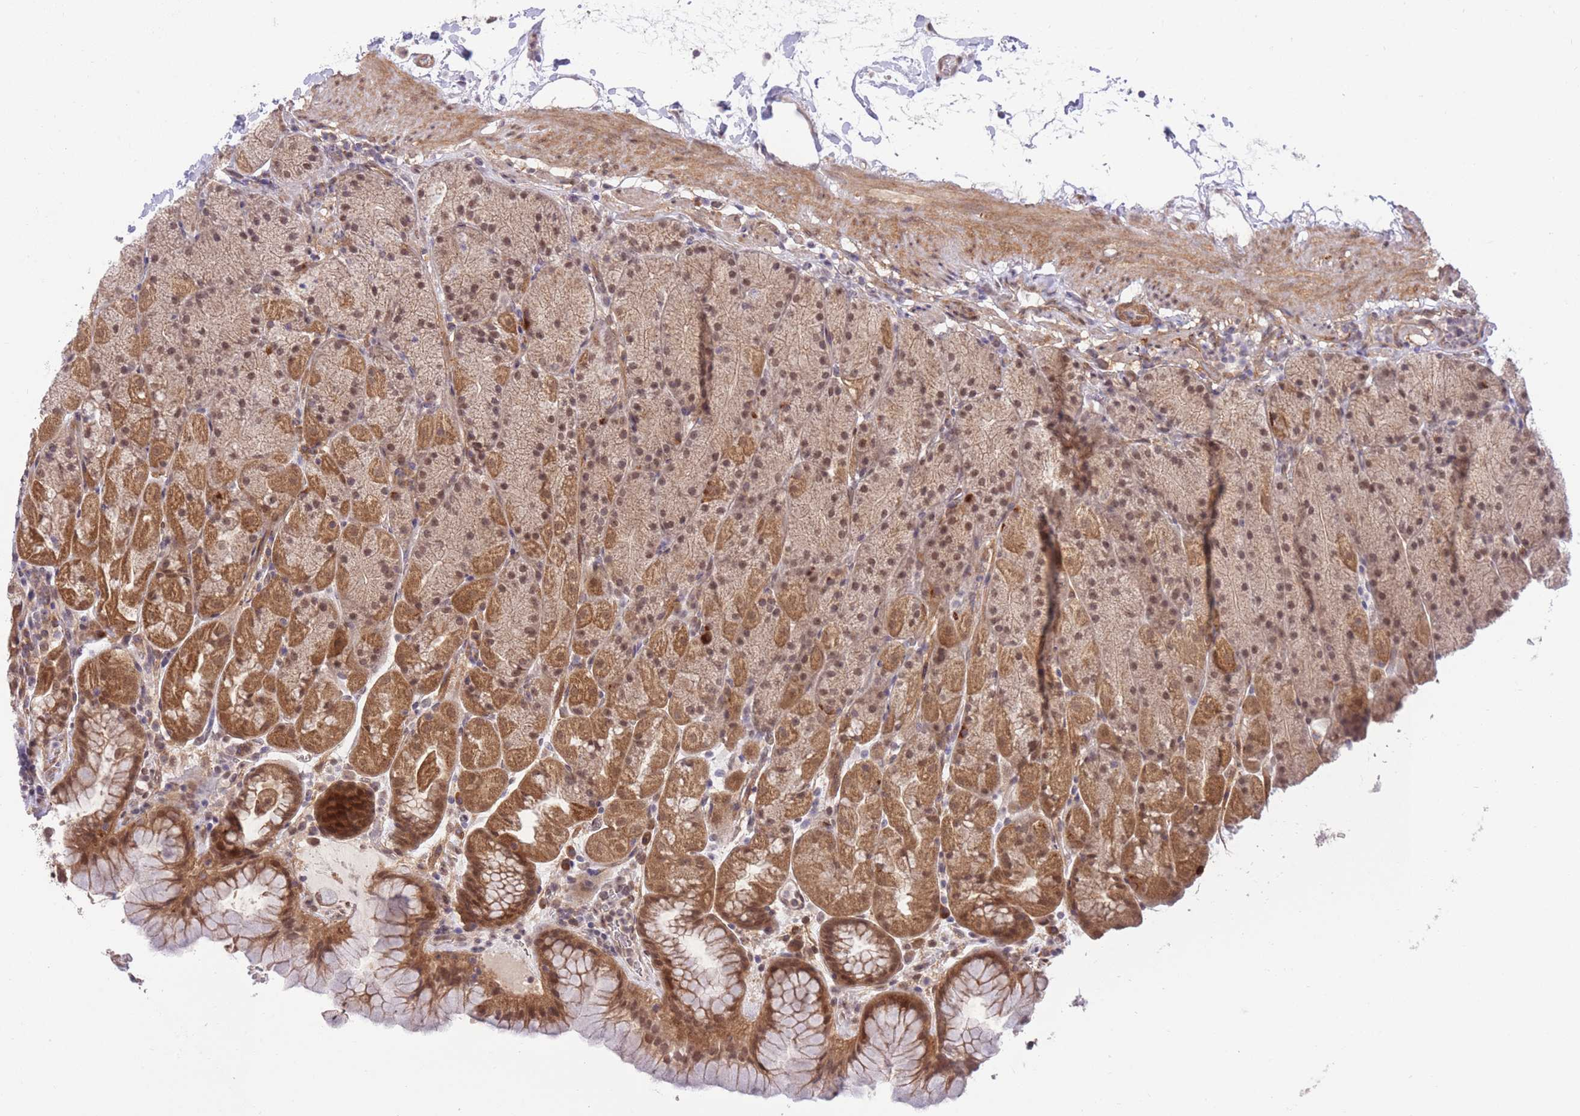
{"staining": {"intensity": "moderate", "quantity": ">75%", "location": "cytoplasmic/membranous,nuclear"}, "tissue": "stomach", "cell_type": "Glandular cells", "image_type": "normal", "snomed": [{"axis": "morphology", "description": "Normal tissue, NOS"}, {"axis": "topography", "description": "Stomach, upper"}, {"axis": "topography", "description": "Stomach, lower"}], "caption": "Normal stomach reveals moderate cytoplasmic/membranous,nuclear positivity in about >75% of glandular cells.", "gene": "ELOA2", "patient": {"sex": "male", "age": 67}}